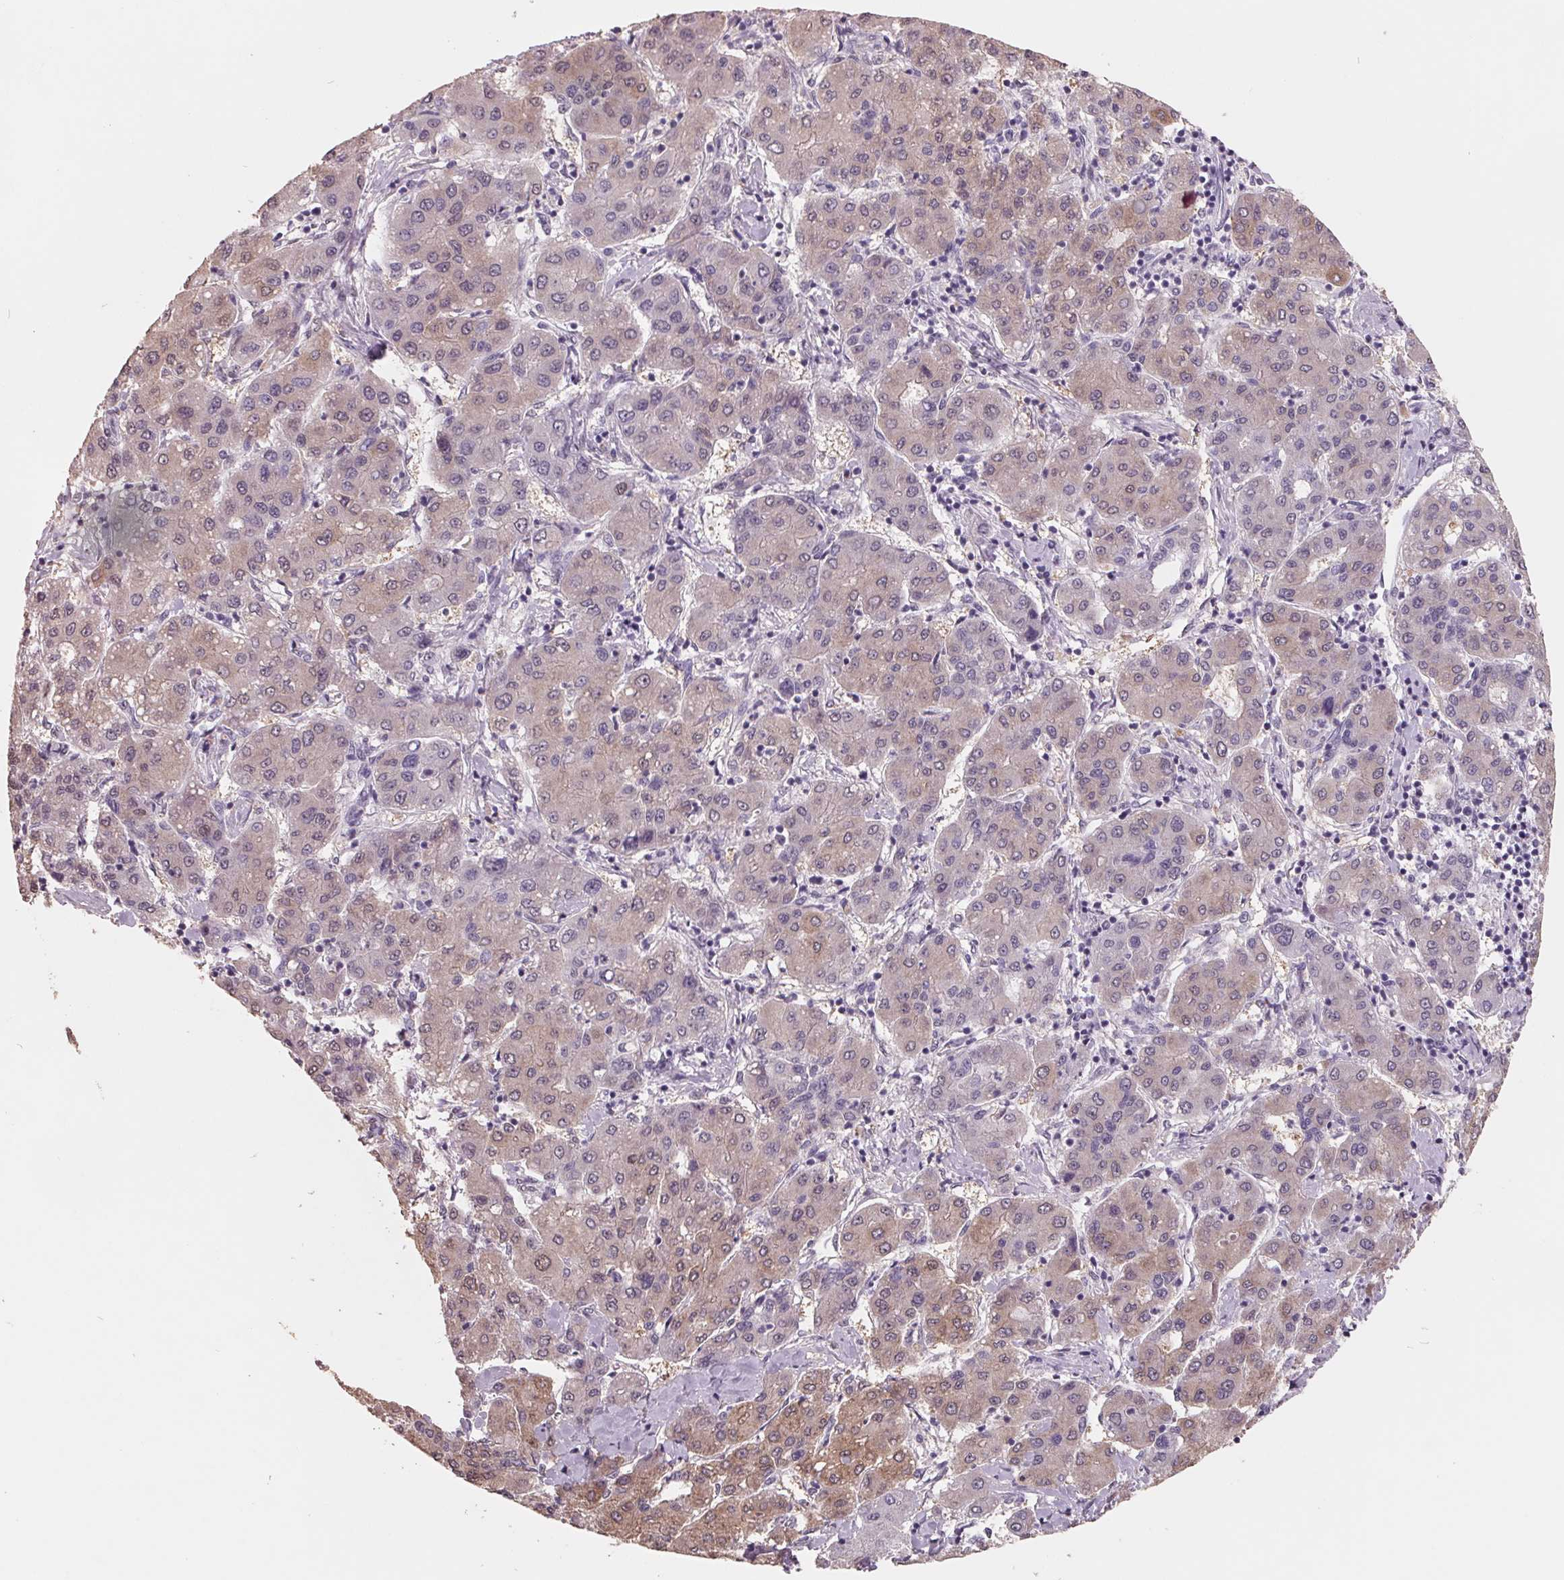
{"staining": {"intensity": "weak", "quantity": "25%-75%", "location": "cytoplasmic/membranous,nuclear"}, "tissue": "liver cancer", "cell_type": "Tumor cells", "image_type": "cancer", "snomed": [{"axis": "morphology", "description": "Carcinoma, Hepatocellular, NOS"}, {"axis": "topography", "description": "Liver"}], "caption": "High-power microscopy captured an IHC histopathology image of hepatocellular carcinoma (liver), revealing weak cytoplasmic/membranous and nuclear positivity in about 25%-75% of tumor cells. Nuclei are stained in blue.", "gene": "FTCD", "patient": {"sex": "male", "age": 65}}